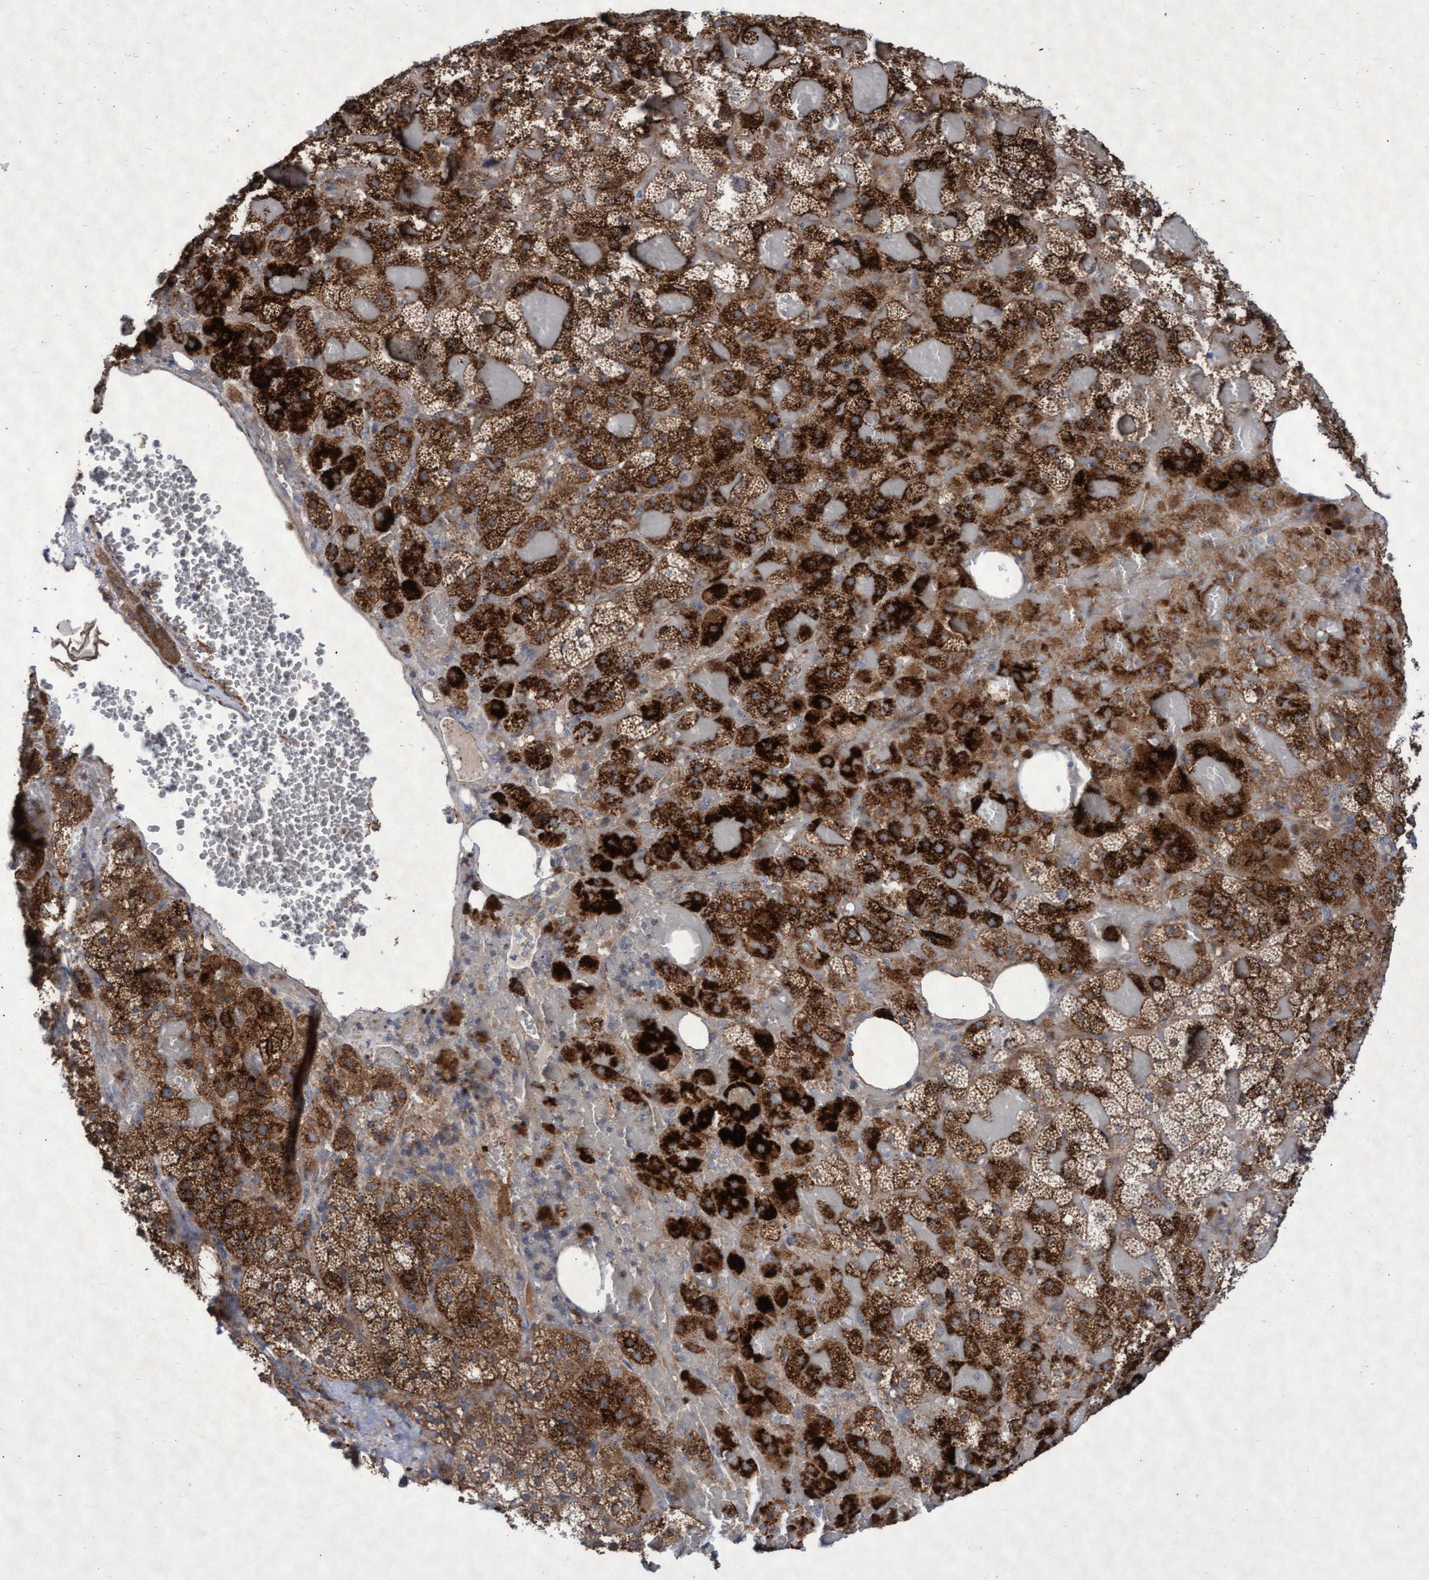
{"staining": {"intensity": "strong", "quantity": ">75%", "location": "cytoplasmic/membranous"}, "tissue": "adrenal gland", "cell_type": "Glandular cells", "image_type": "normal", "snomed": [{"axis": "morphology", "description": "Normal tissue, NOS"}, {"axis": "topography", "description": "Adrenal gland"}], "caption": "A micrograph of human adrenal gland stained for a protein displays strong cytoplasmic/membranous brown staining in glandular cells.", "gene": "ABCF2", "patient": {"sex": "female", "age": 59}}